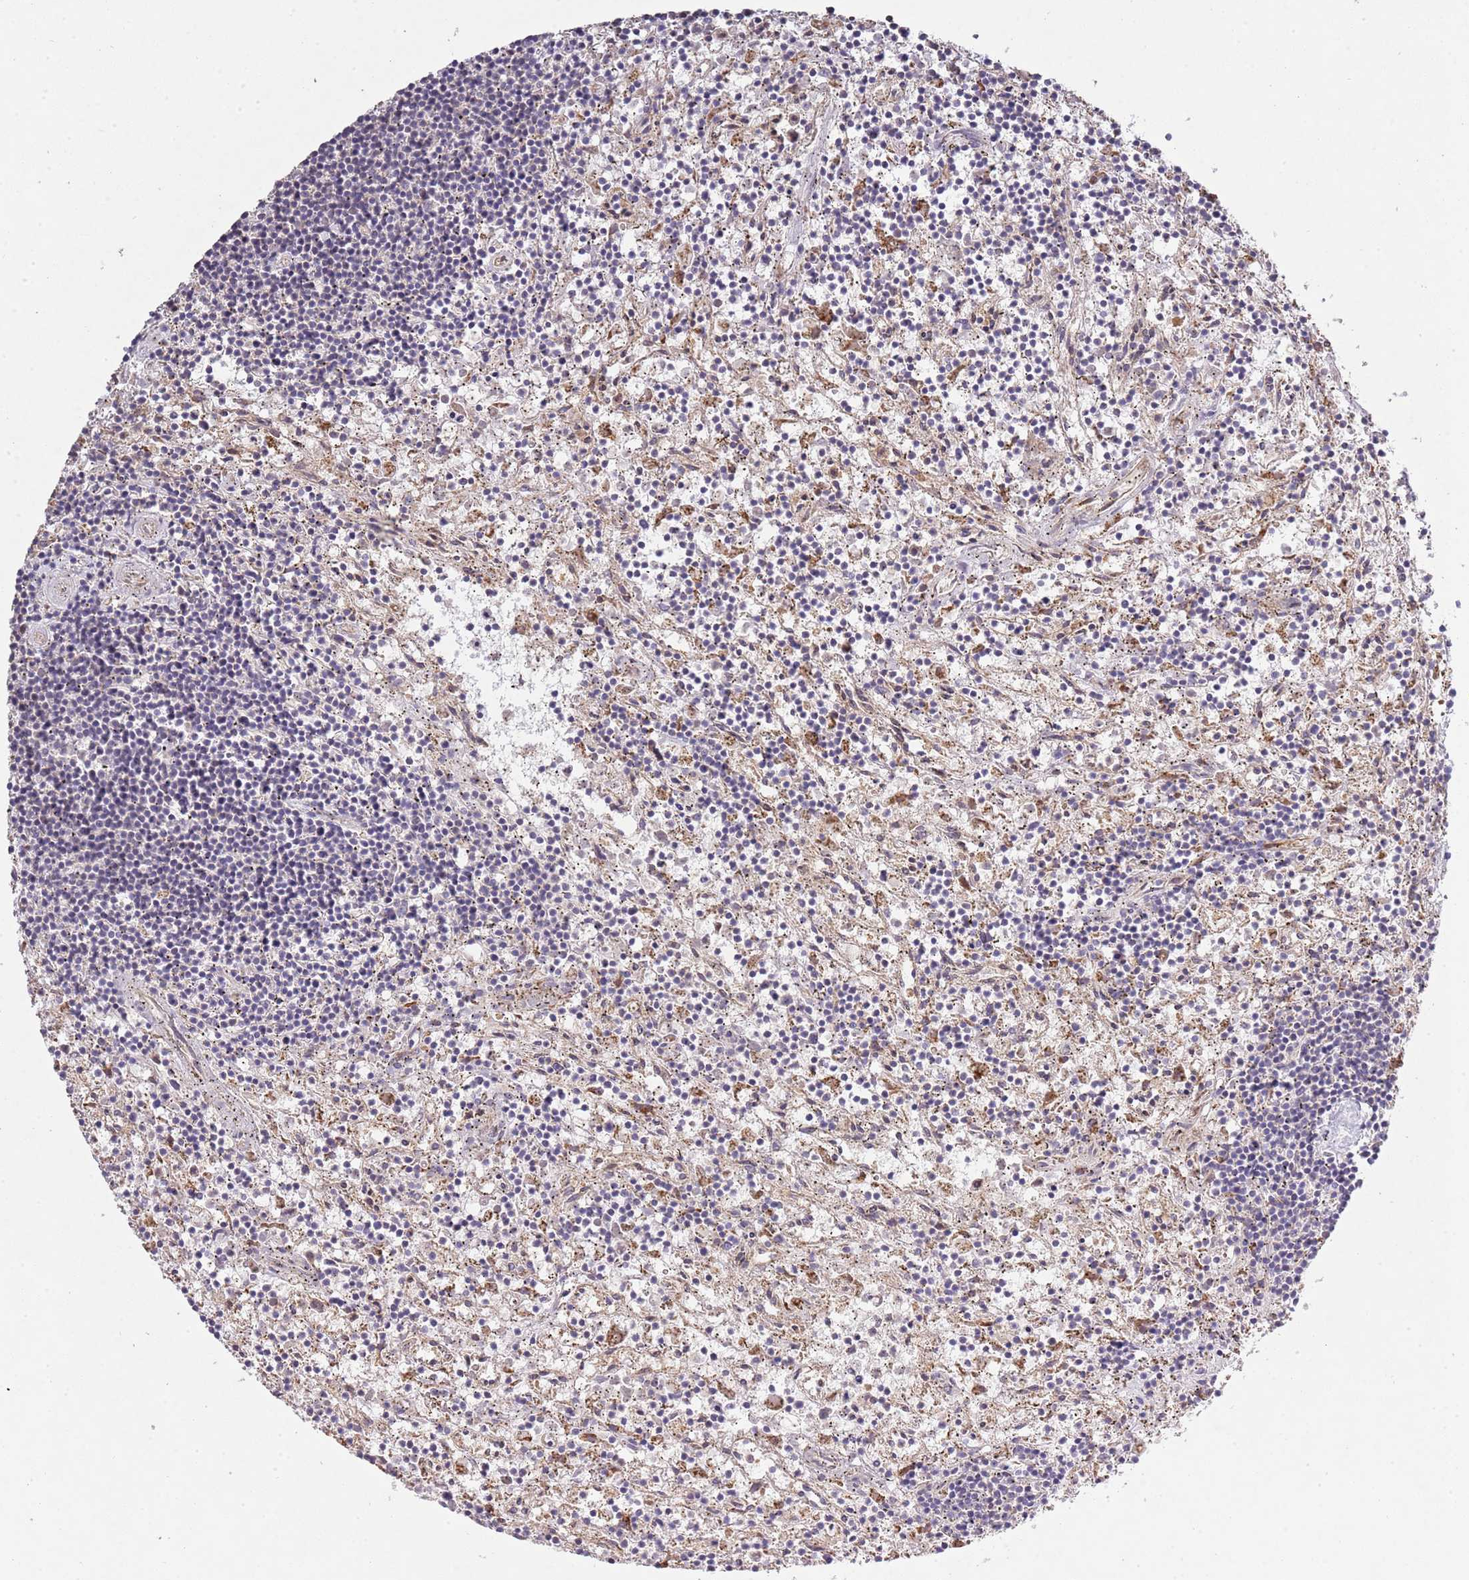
{"staining": {"intensity": "negative", "quantity": "none", "location": "none"}, "tissue": "lymphoma", "cell_type": "Tumor cells", "image_type": "cancer", "snomed": [{"axis": "morphology", "description": "Malignant lymphoma, non-Hodgkin's type, Low grade"}, {"axis": "topography", "description": "Spleen"}], "caption": "Malignant lymphoma, non-Hodgkin's type (low-grade) was stained to show a protein in brown. There is no significant expression in tumor cells. (DAB immunohistochemistry, high magnification).", "gene": "IVD", "patient": {"sex": "male", "age": 76}}